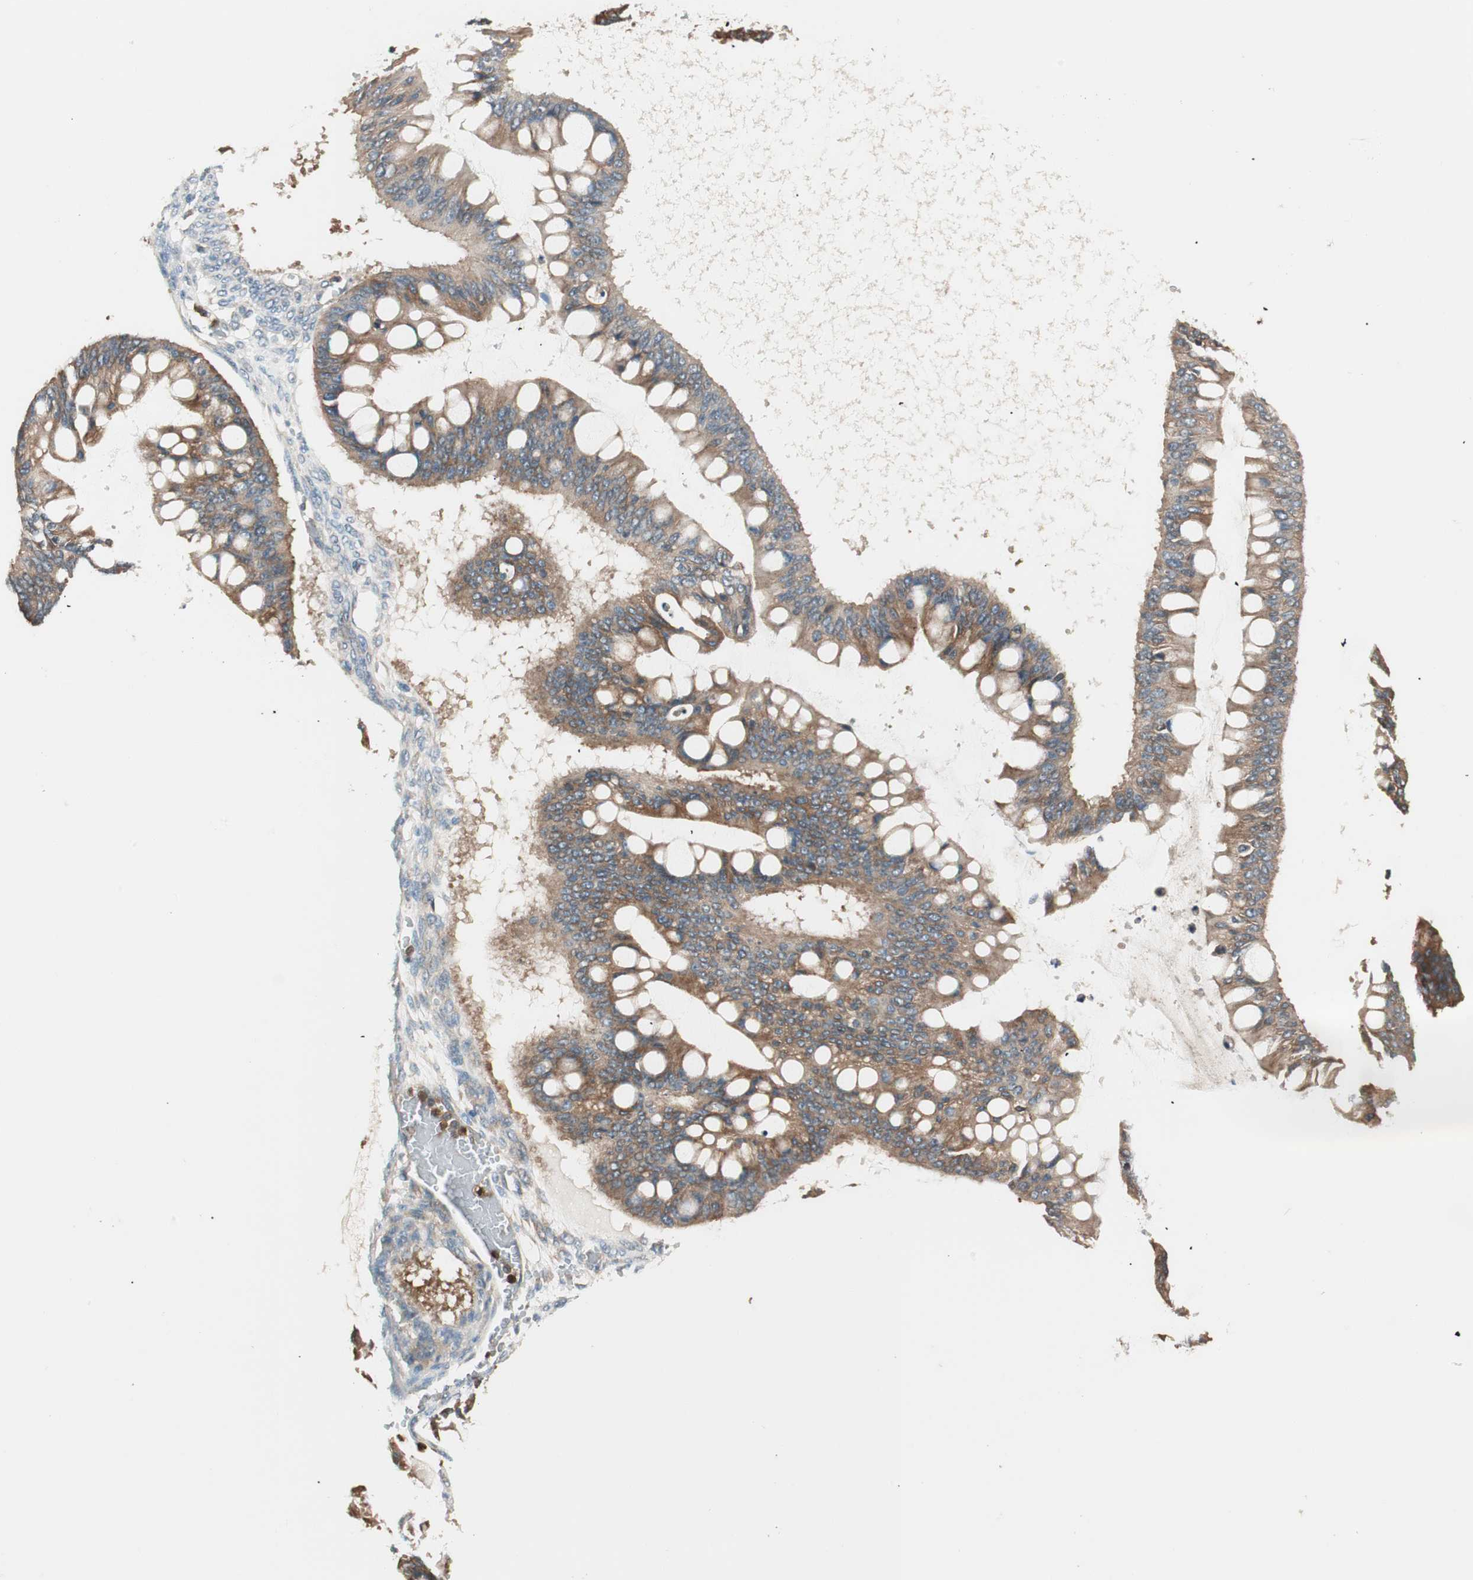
{"staining": {"intensity": "moderate", "quantity": ">75%", "location": "cytoplasmic/membranous"}, "tissue": "ovarian cancer", "cell_type": "Tumor cells", "image_type": "cancer", "snomed": [{"axis": "morphology", "description": "Cystadenocarcinoma, mucinous, NOS"}, {"axis": "topography", "description": "Ovary"}], "caption": "Protein staining of ovarian mucinous cystadenocarcinoma tissue demonstrates moderate cytoplasmic/membranous positivity in about >75% of tumor cells.", "gene": "TSG101", "patient": {"sex": "female", "age": 73}}